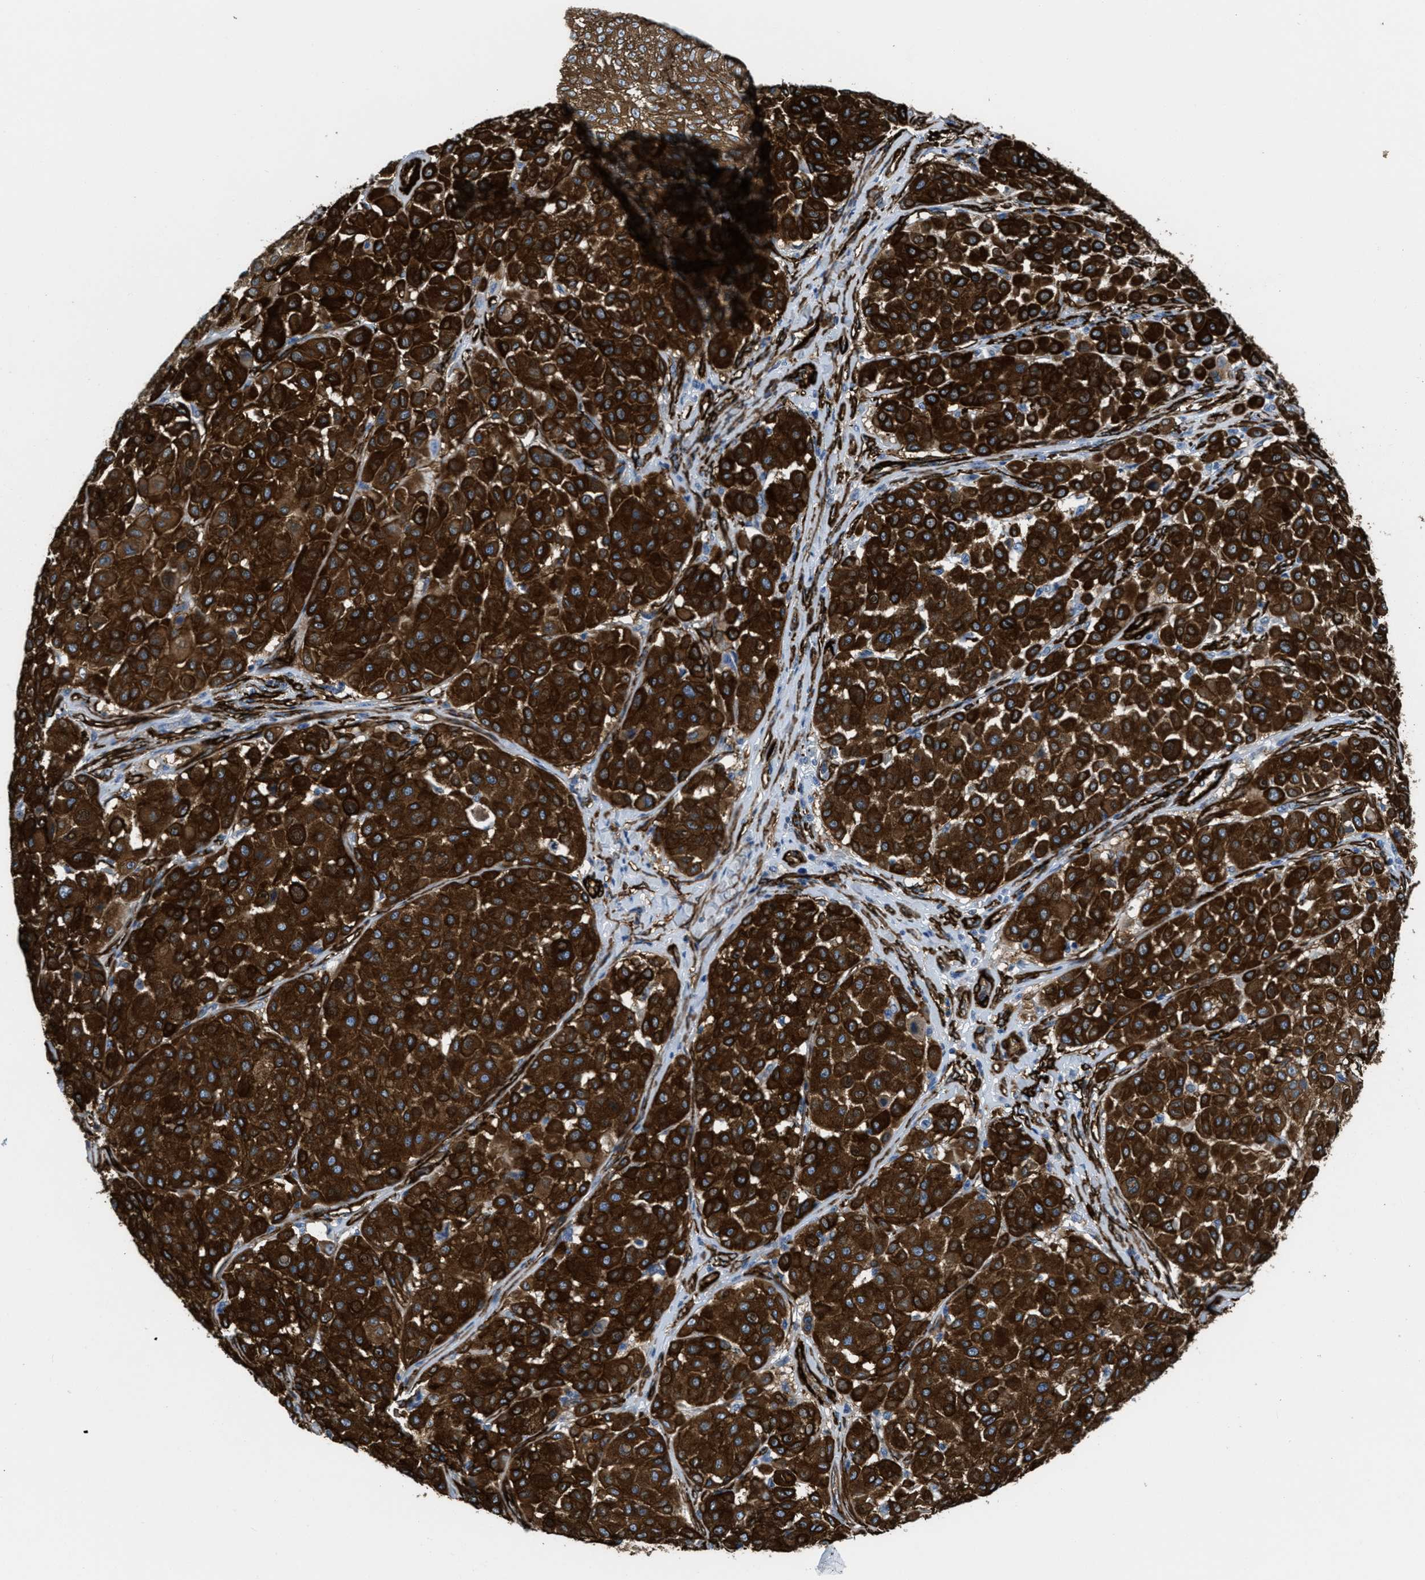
{"staining": {"intensity": "strong", "quantity": ">75%", "location": "cytoplasmic/membranous"}, "tissue": "melanoma", "cell_type": "Tumor cells", "image_type": "cancer", "snomed": [{"axis": "morphology", "description": "Malignant melanoma, Metastatic site"}, {"axis": "topography", "description": "Soft tissue"}], "caption": "The immunohistochemical stain labels strong cytoplasmic/membranous expression in tumor cells of melanoma tissue.", "gene": "CALD1", "patient": {"sex": "male", "age": 41}}